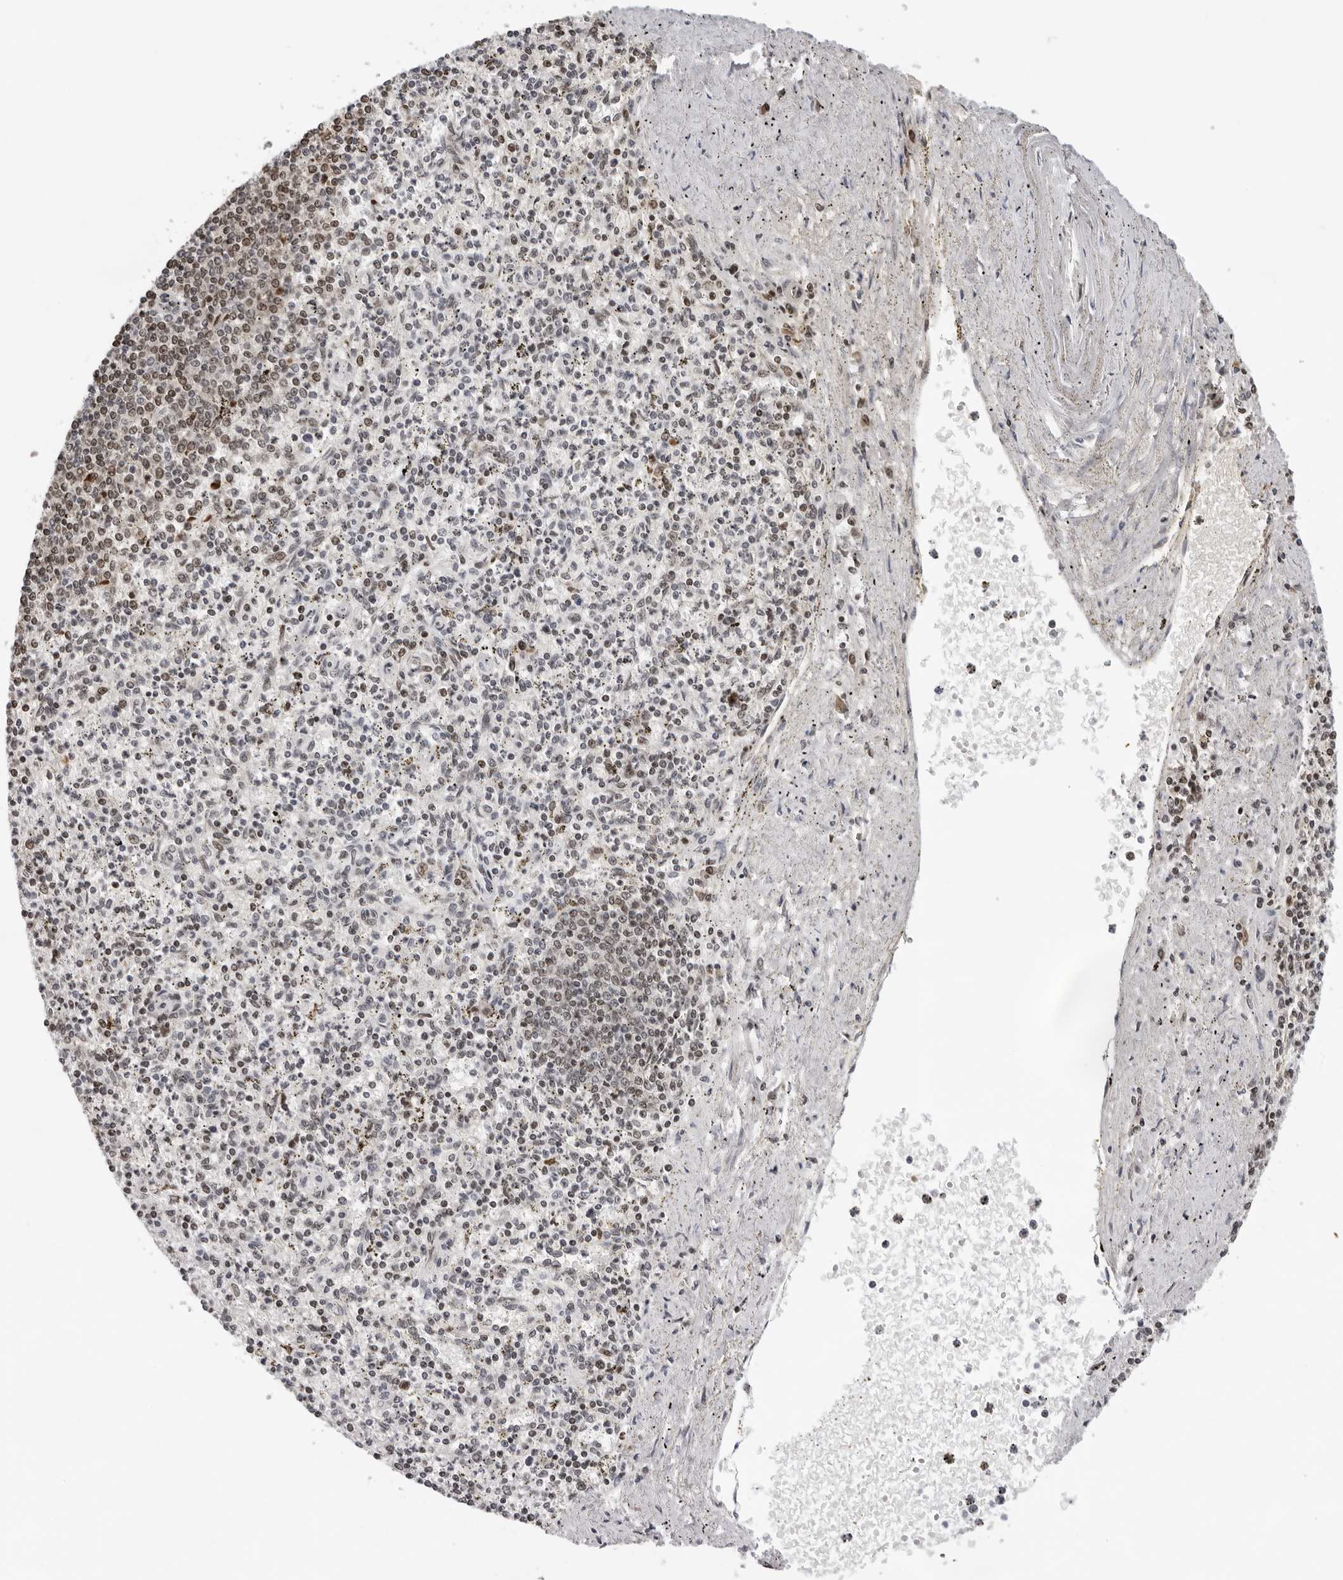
{"staining": {"intensity": "weak", "quantity": "25%-75%", "location": "nuclear"}, "tissue": "spleen", "cell_type": "Cells in red pulp", "image_type": "normal", "snomed": [{"axis": "morphology", "description": "Normal tissue, NOS"}, {"axis": "topography", "description": "Spleen"}], "caption": "Cells in red pulp exhibit low levels of weak nuclear positivity in approximately 25%-75% of cells in normal human spleen. (brown staining indicates protein expression, while blue staining denotes nuclei).", "gene": "USP1", "patient": {"sex": "male", "age": 72}}